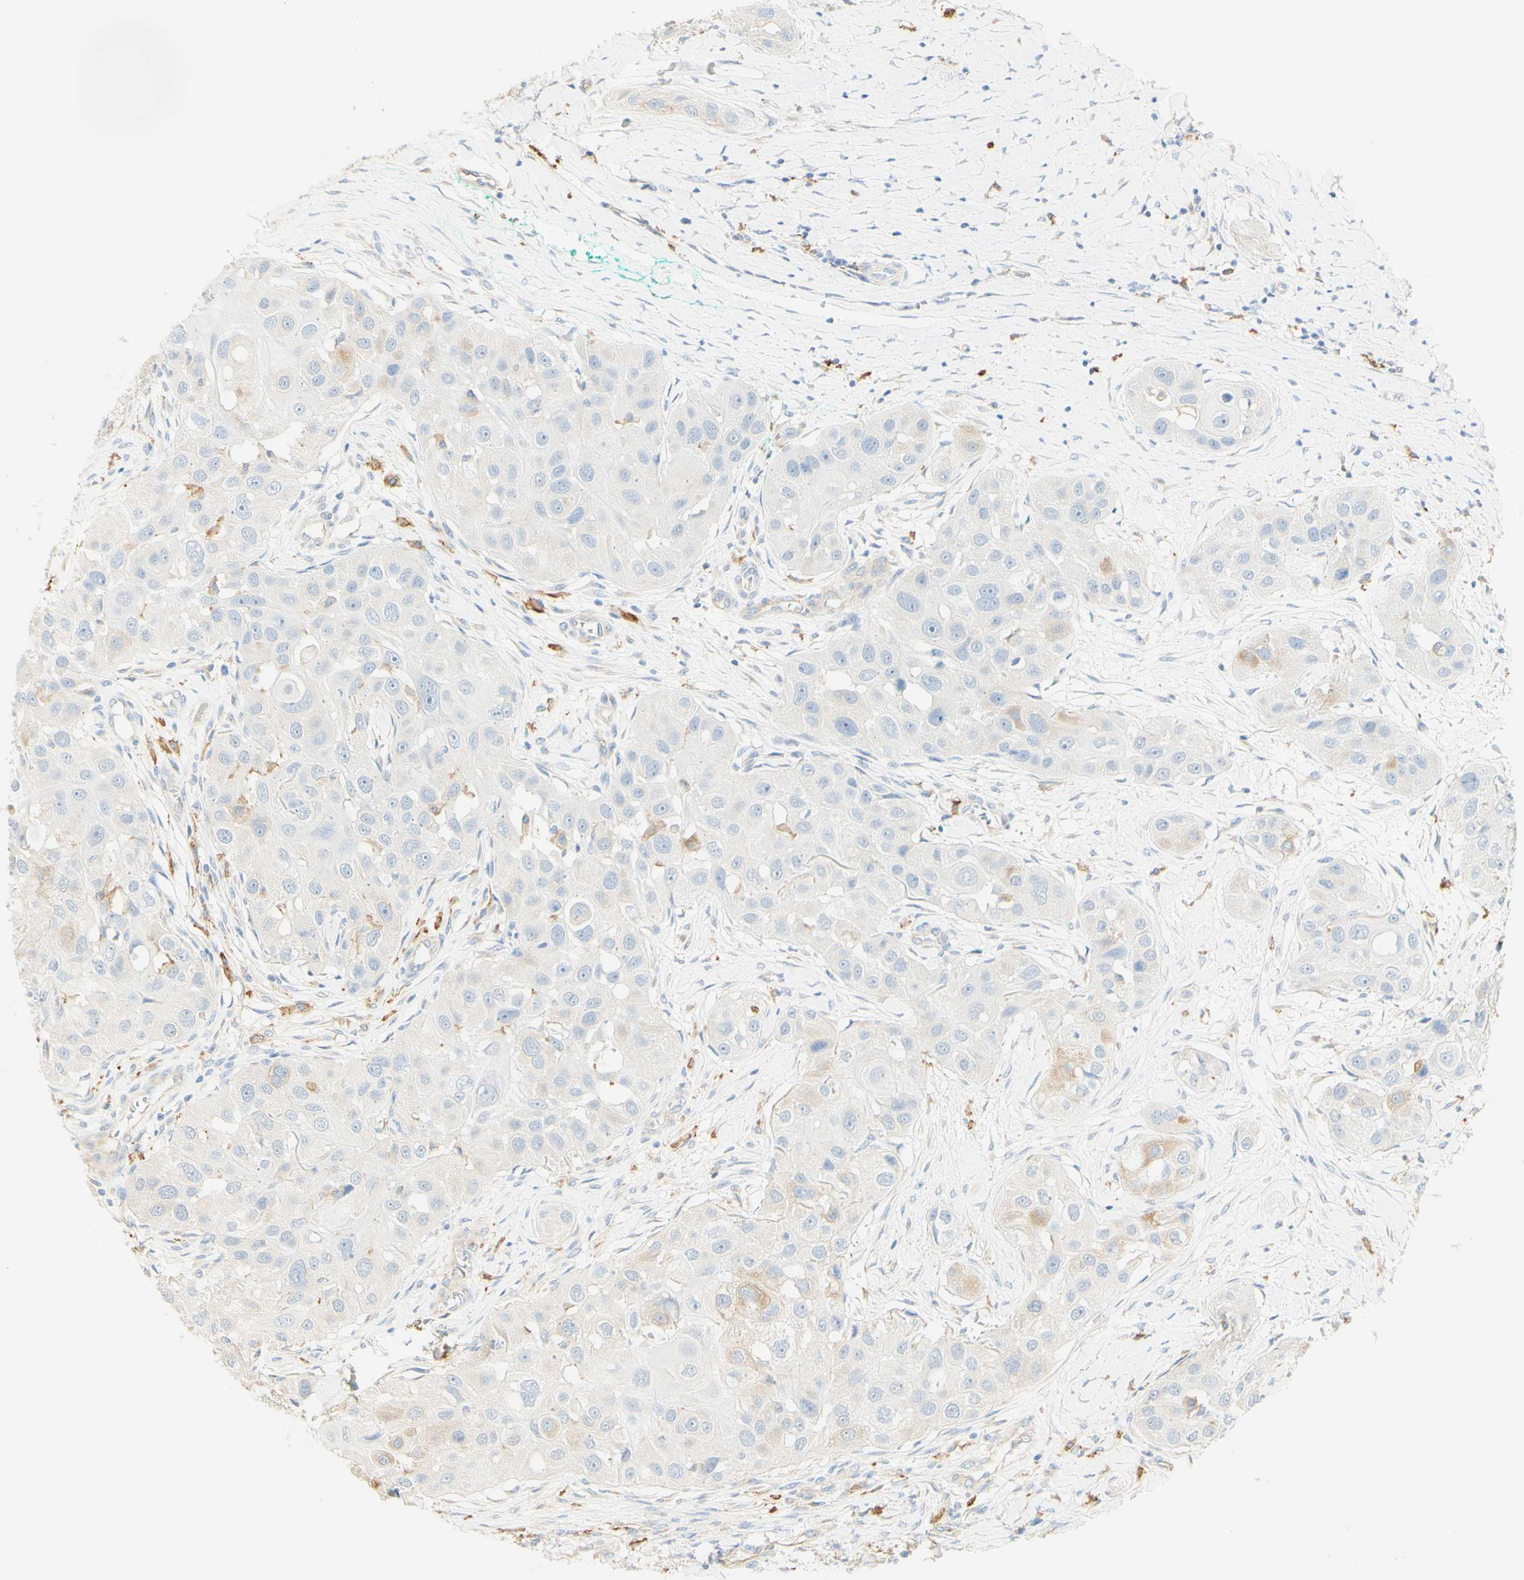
{"staining": {"intensity": "moderate", "quantity": "<25%", "location": "cytoplasmic/membranous"}, "tissue": "head and neck cancer", "cell_type": "Tumor cells", "image_type": "cancer", "snomed": [{"axis": "morphology", "description": "Normal tissue, NOS"}, {"axis": "morphology", "description": "Squamous cell carcinoma, NOS"}, {"axis": "topography", "description": "Skeletal muscle"}, {"axis": "topography", "description": "Head-Neck"}], "caption": "An IHC histopathology image of tumor tissue is shown. Protein staining in brown highlights moderate cytoplasmic/membranous positivity in head and neck cancer (squamous cell carcinoma) within tumor cells. (DAB = brown stain, brightfield microscopy at high magnification).", "gene": "FCGRT", "patient": {"sex": "male", "age": 51}}